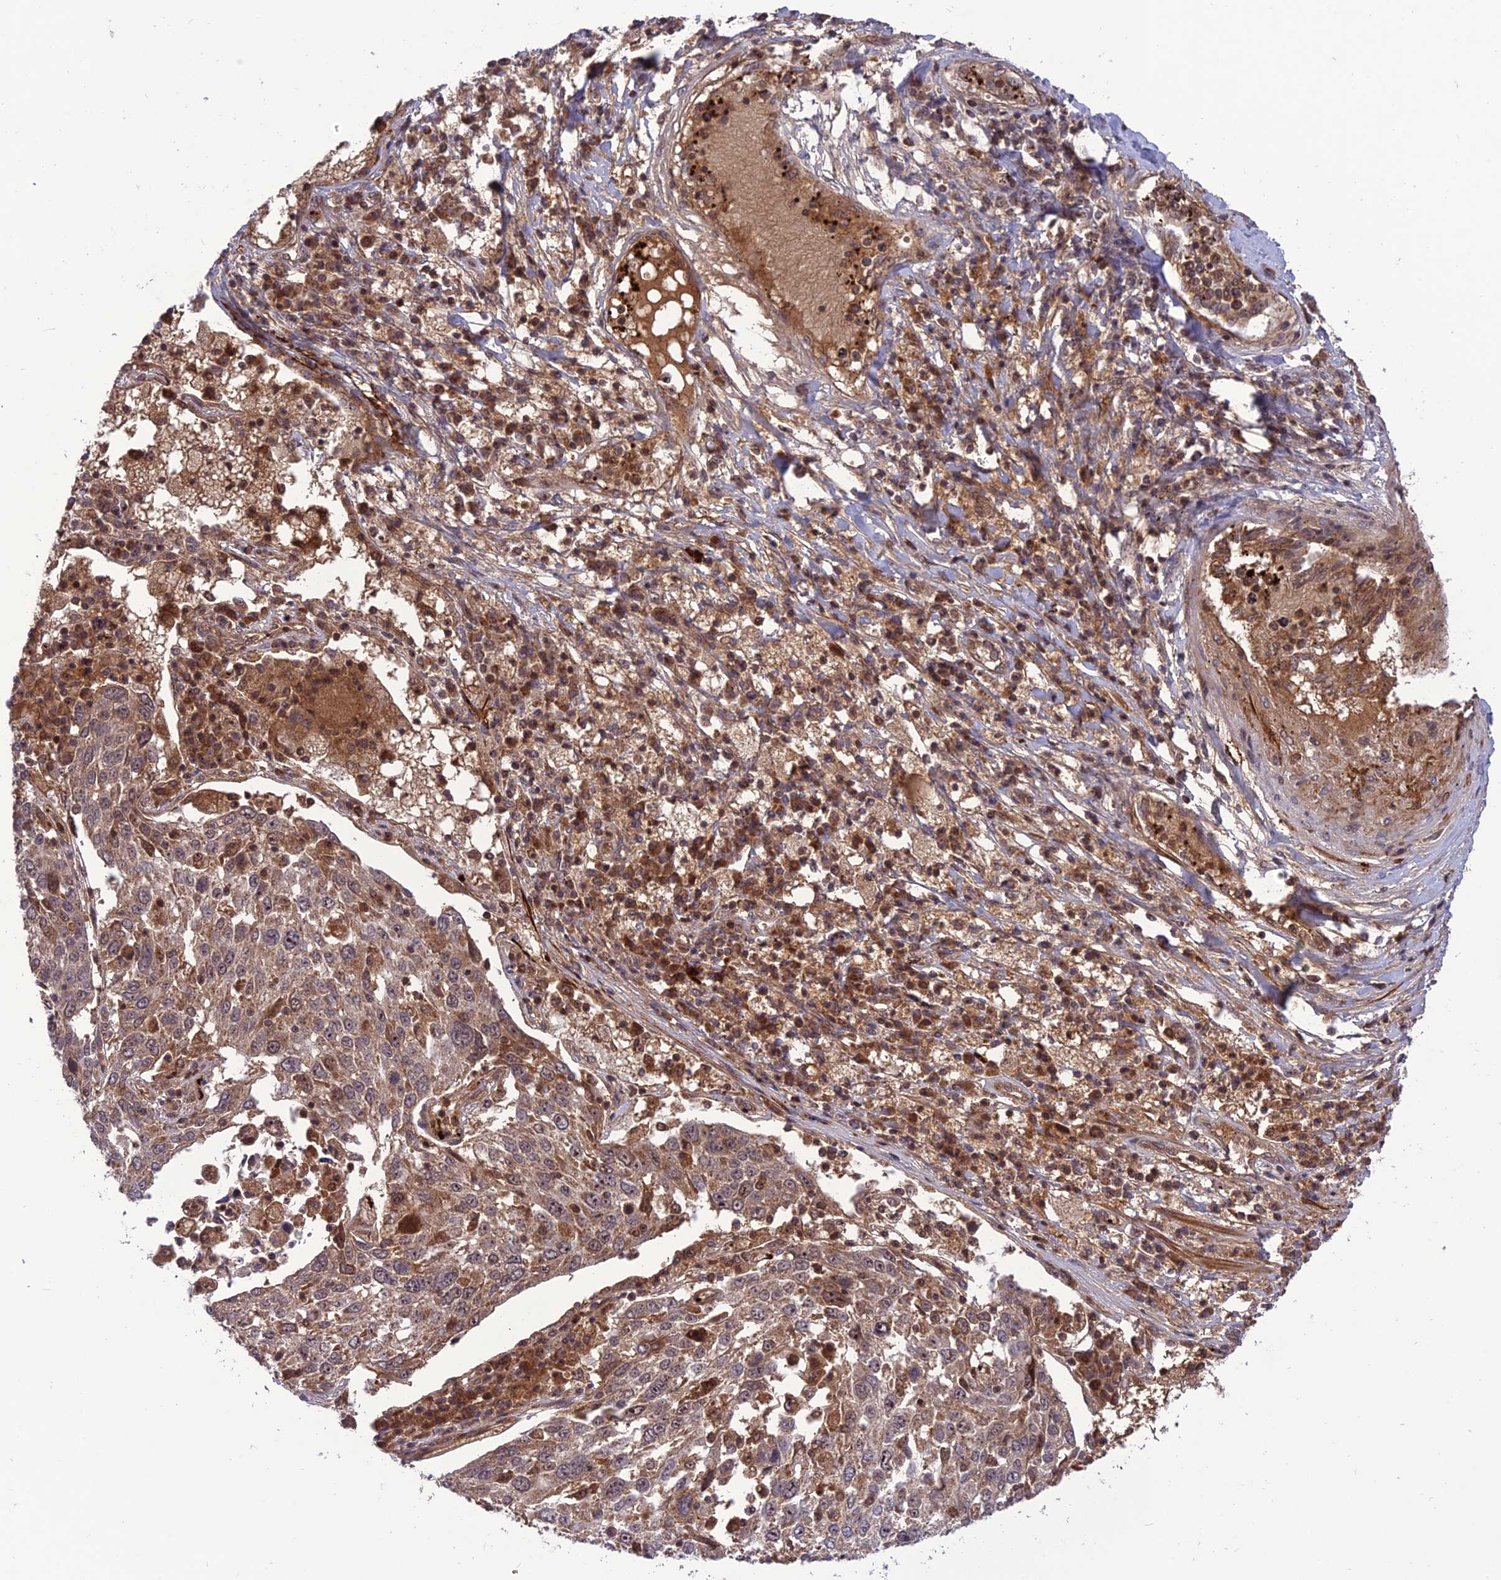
{"staining": {"intensity": "moderate", "quantity": "25%-75%", "location": "cytoplasmic/membranous,nuclear"}, "tissue": "lung cancer", "cell_type": "Tumor cells", "image_type": "cancer", "snomed": [{"axis": "morphology", "description": "Squamous cell carcinoma, NOS"}, {"axis": "topography", "description": "Lung"}], "caption": "A photomicrograph of human lung cancer stained for a protein shows moderate cytoplasmic/membranous and nuclear brown staining in tumor cells.", "gene": "NDUFC1", "patient": {"sex": "male", "age": 65}}